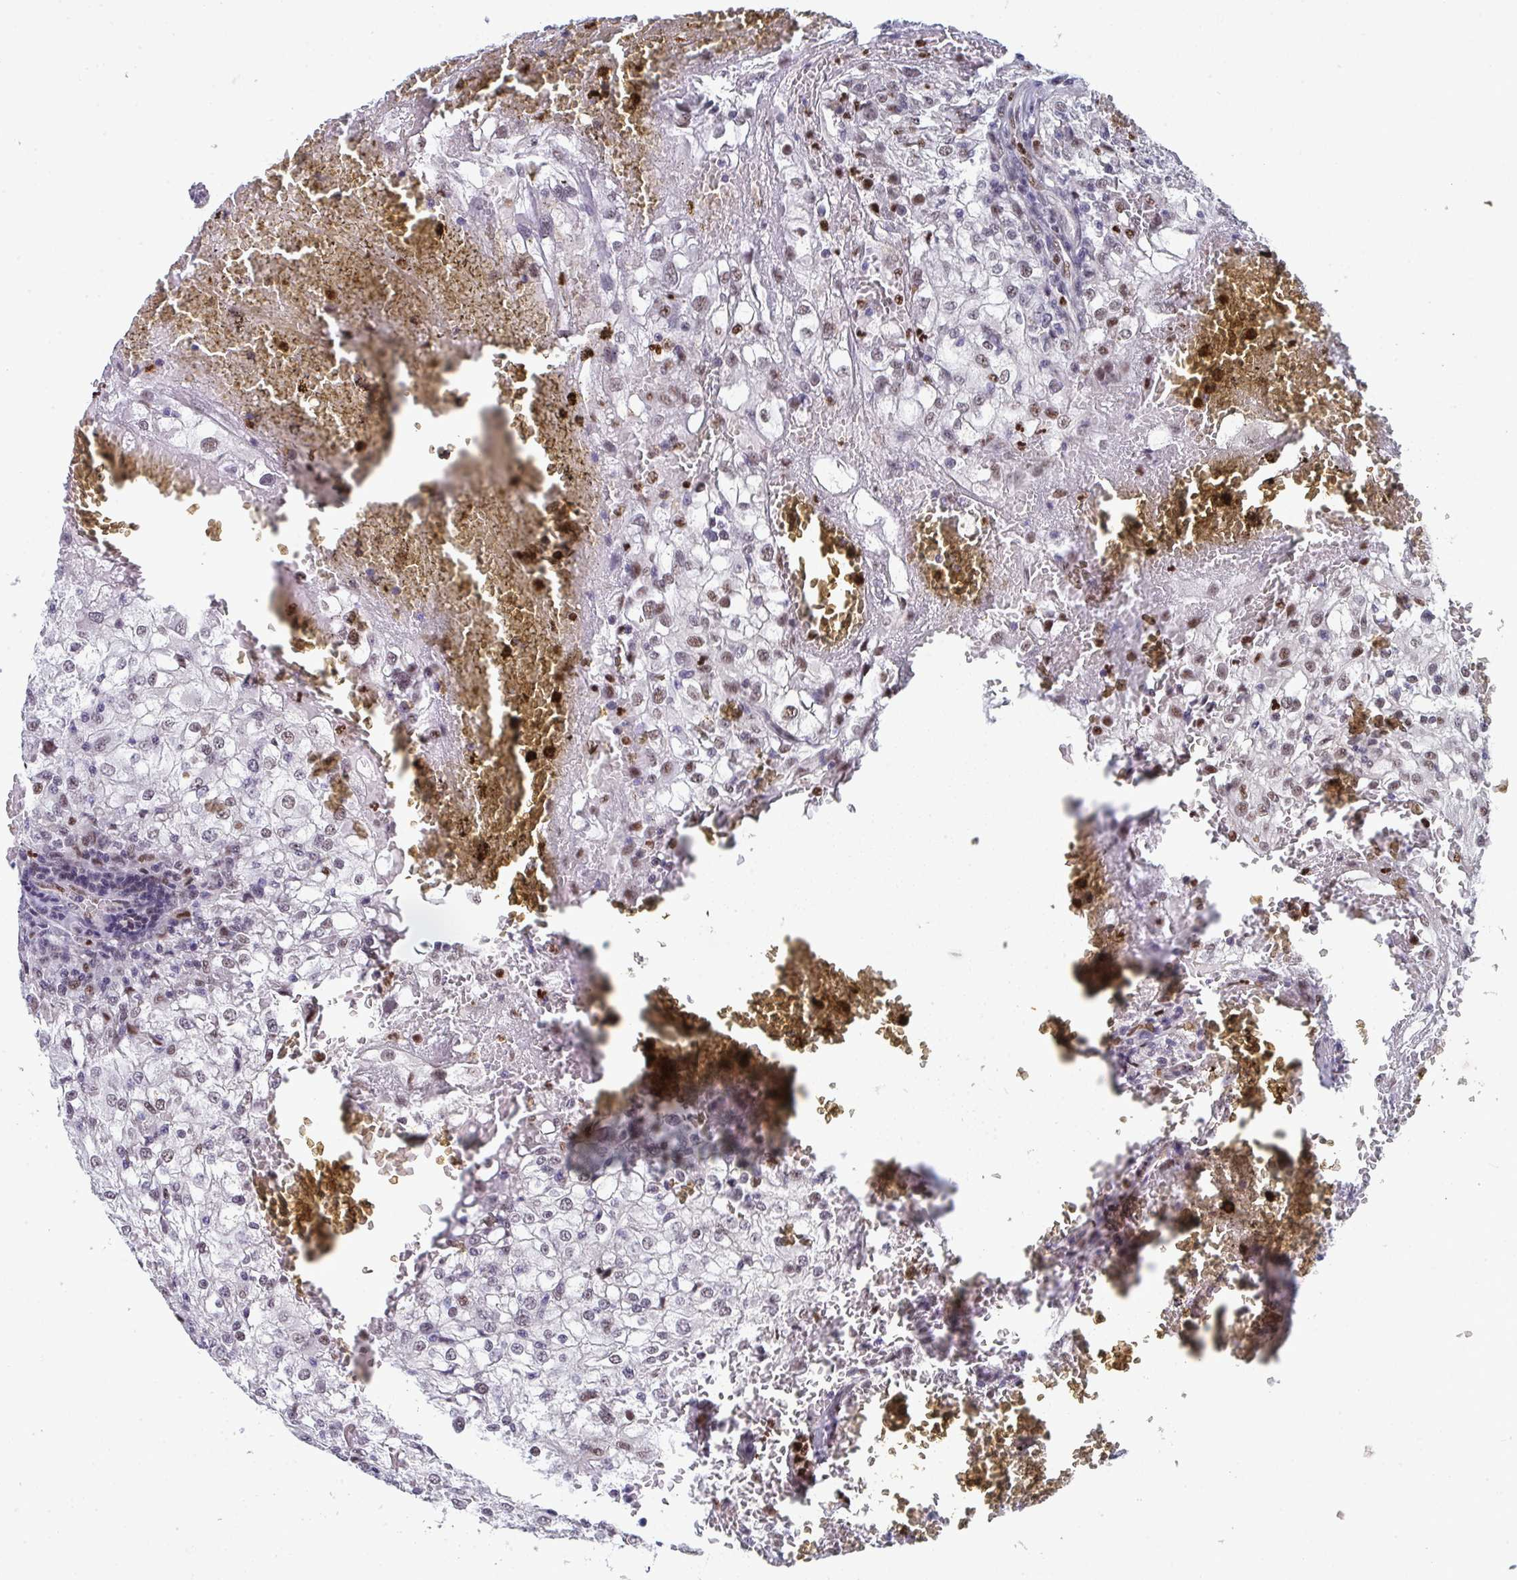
{"staining": {"intensity": "weak", "quantity": "25%-75%", "location": "nuclear"}, "tissue": "renal cancer", "cell_type": "Tumor cells", "image_type": "cancer", "snomed": [{"axis": "morphology", "description": "Adenocarcinoma, NOS"}, {"axis": "topography", "description": "Kidney"}], "caption": "High-magnification brightfield microscopy of renal cancer stained with DAB (brown) and counterstained with hematoxylin (blue). tumor cells exhibit weak nuclear staining is seen in about25%-75% of cells. Immunohistochemistry (ihc) stains the protein in brown and the nuclei are stained blue.", "gene": "JDP2", "patient": {"sex": "female", "age": 74}}